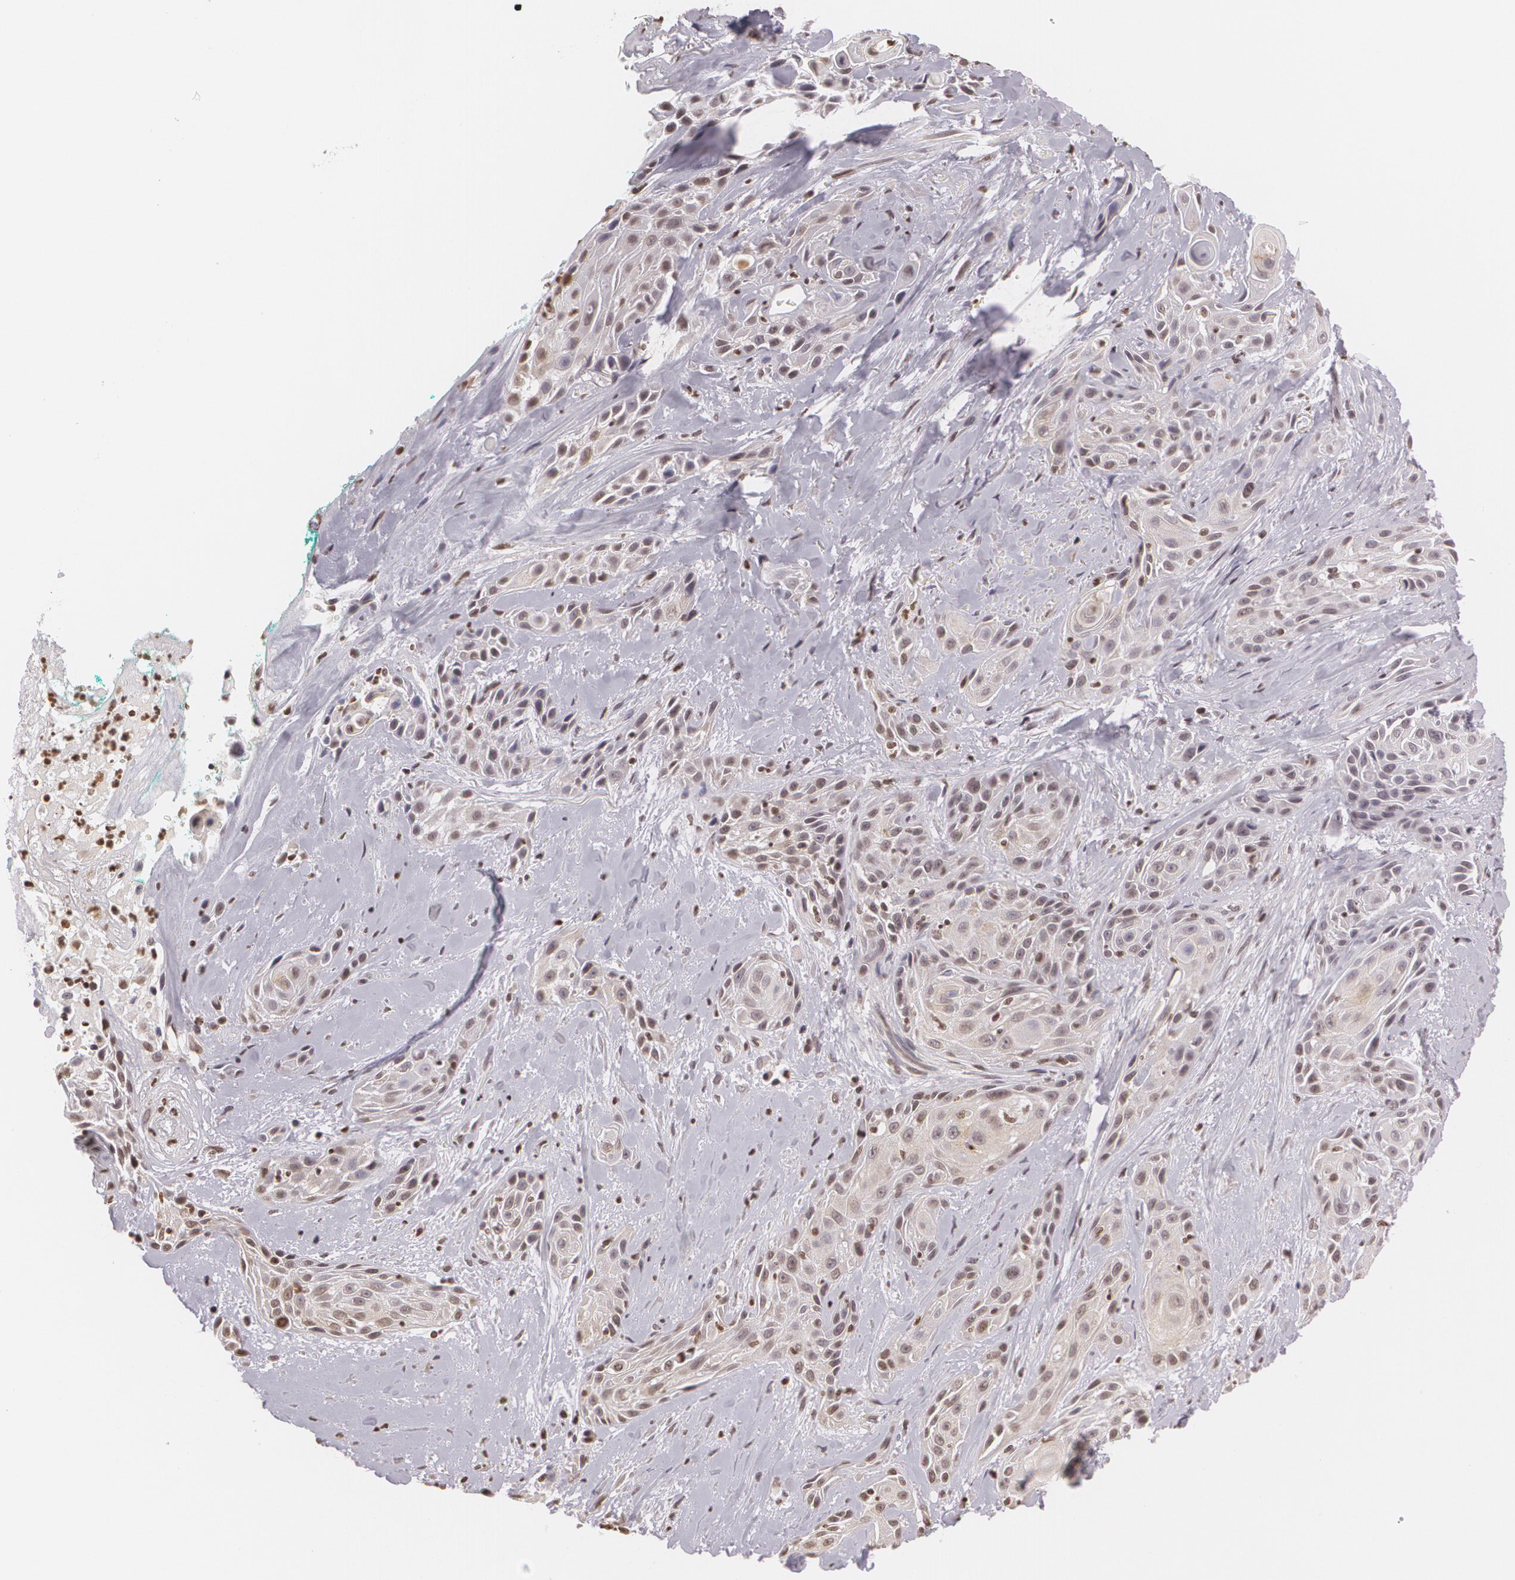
{"staining": {"intensity": "weak", "quantity": ">75%", "location": "cytoplasmic/membranous"}, "tissue": "skin cancer", "cell_type": "Tumor cells", "image_type": "cancer", "snomed": [{"axis": "morphology", "description": "Squamous cell carcinoma, NOS"}, {"axis": "topography", "description": "Skin"}, {"axis": "topography", "description": "Anal"}], "caption": "The micrograph exhibits immunohistochemical staining of skin cancer (squamous cell carcinoma). There is weak cytoplasmic/membranous expression is present in approximately >75% of tumor cells.", "gene": "MUC1", "patient": {"sex": "male", "age": 64}}